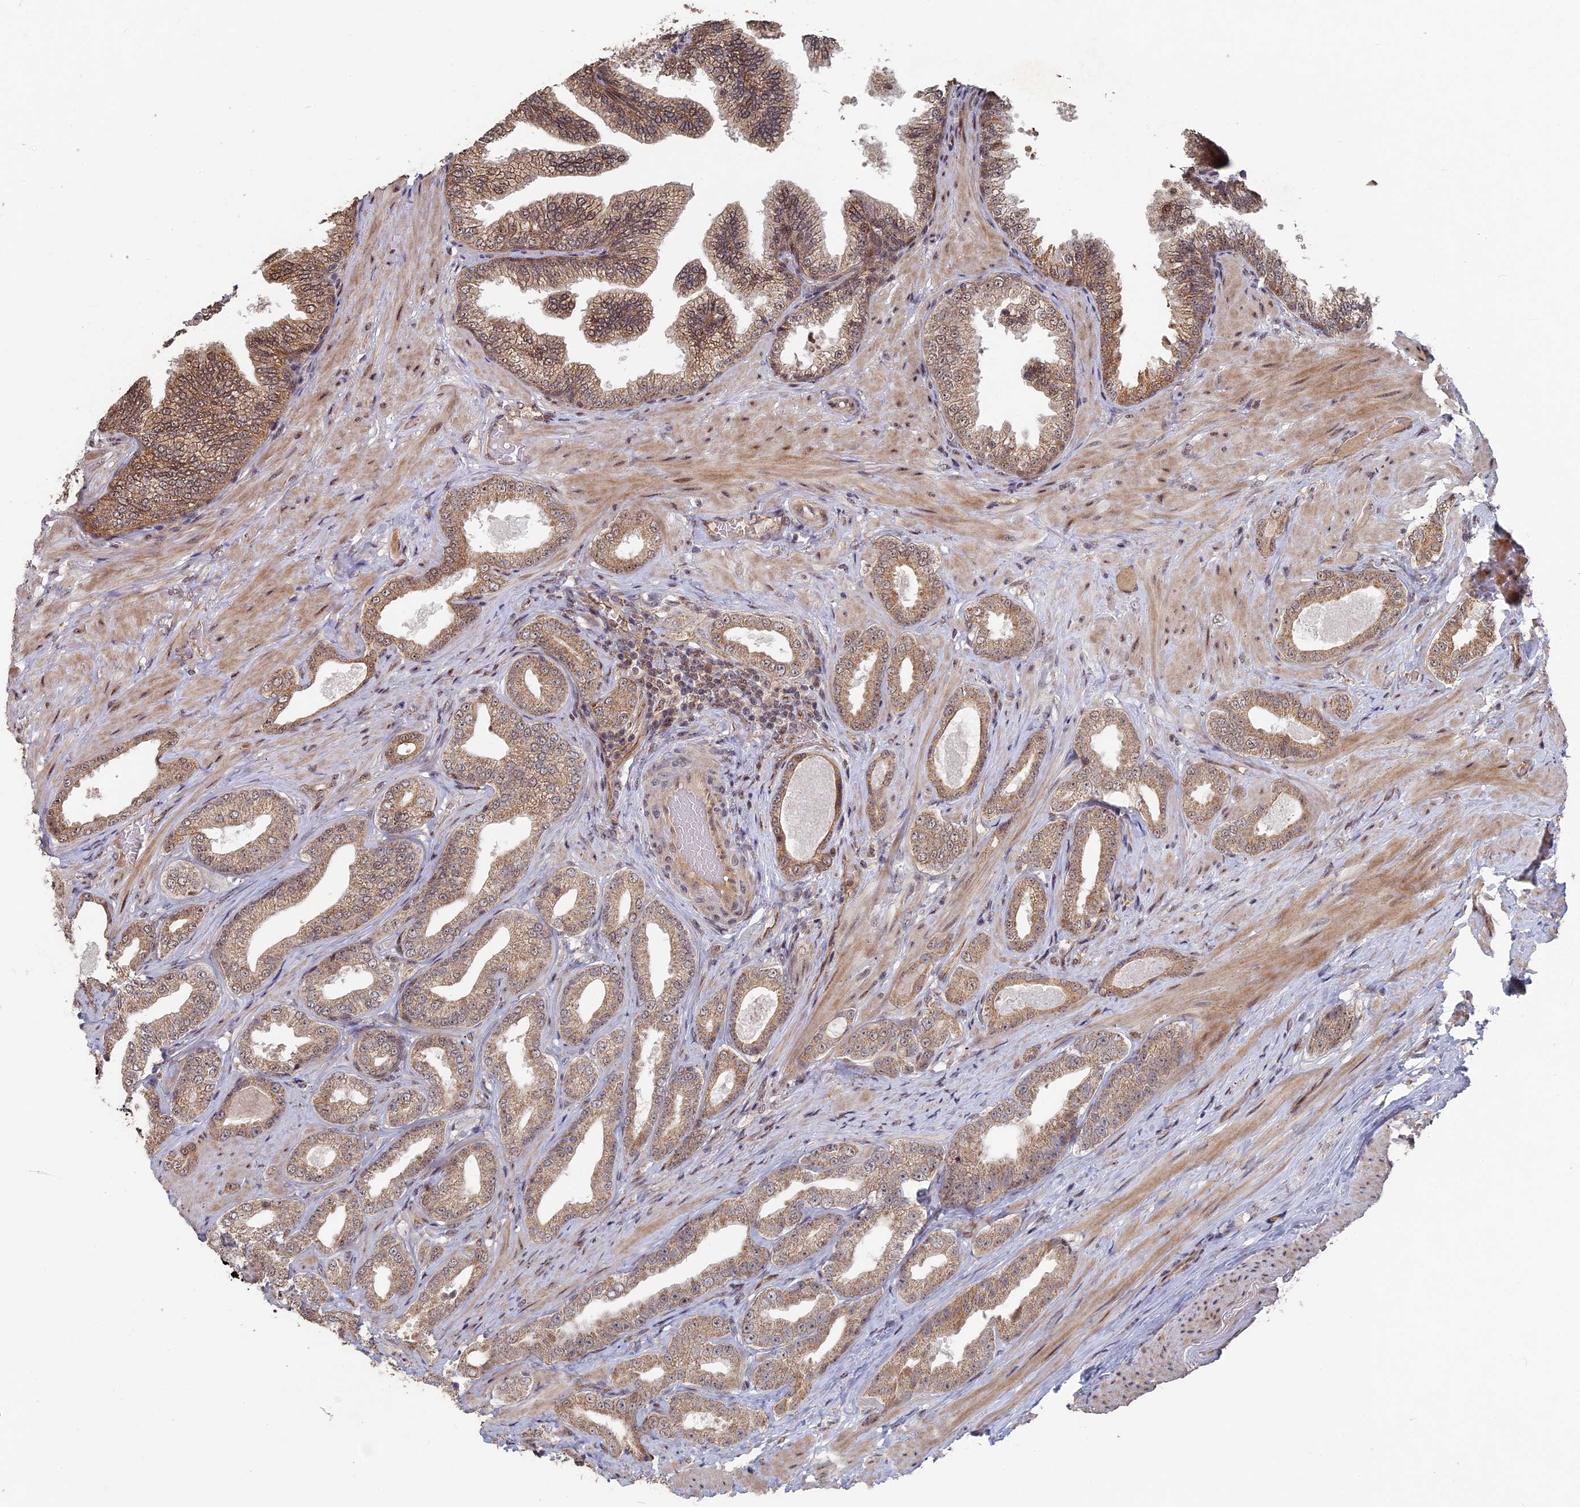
{"staining": {"intensity": "weak", "quantity": ">75%", "location": "cytoplasmic/membranous"}, "tissue": "prostate cancer", "cell_type": "Tumor cells", "image_type": "cancer", "snomed": [{"axis": "morphology", "description": "Adenocarcinoma, Low grade"}, {"axis": "topography", "description": "Prostate"}], "caption": "Immunohistochemical staining of prostate cancer reveals low levels of weak cytoplasmic/membranous staining in approximately >75% of tumor cells. The staining is performed using DAB (3,3'-diaminobenzidine) brown chromogen to label protein expression. The nuclei are counter-stained blue using hematoxylin.", "gene": "KIAA1328", "patient": {"sex": "male", "age": 63}}